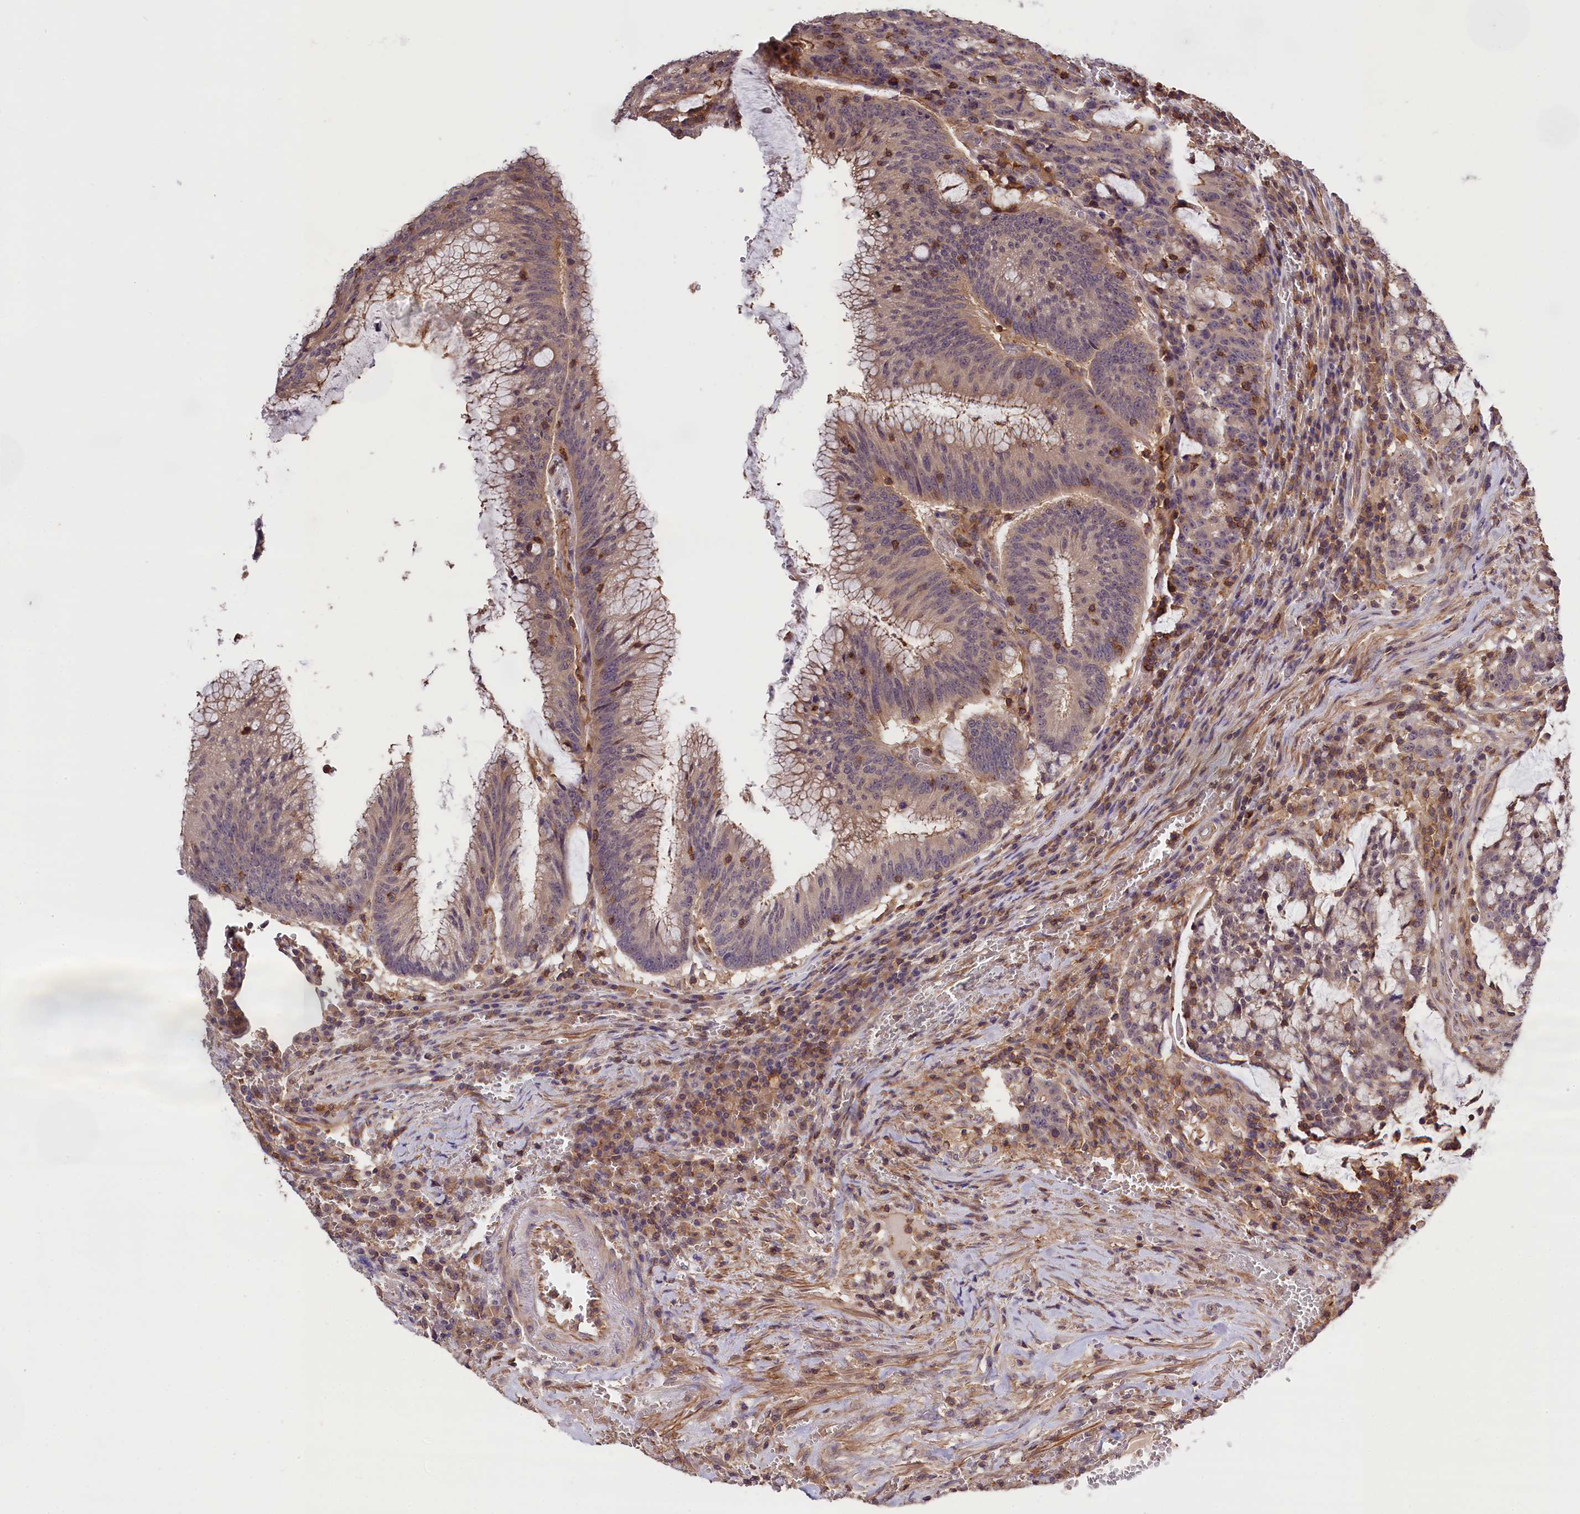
{"staining": {"intensity": "weak", "quantity": "<25%", "location": "cytoplasmic/membranous"}, "tissue": "colorectal cancer", "cell_type": "Tumor cells", "image_type": "cancer", "snomed": [{"axis": "morphology", "description": "Adenocarcinoma, NOS"}, {"axis": "topography", "description": "Rectum"}], "caption": "Colorectal cancer stained for a protein using IHC exhibits no staining tumor cells.", "gene": "SKIDA1", "patient": {"sex": "female", "age": 77}}